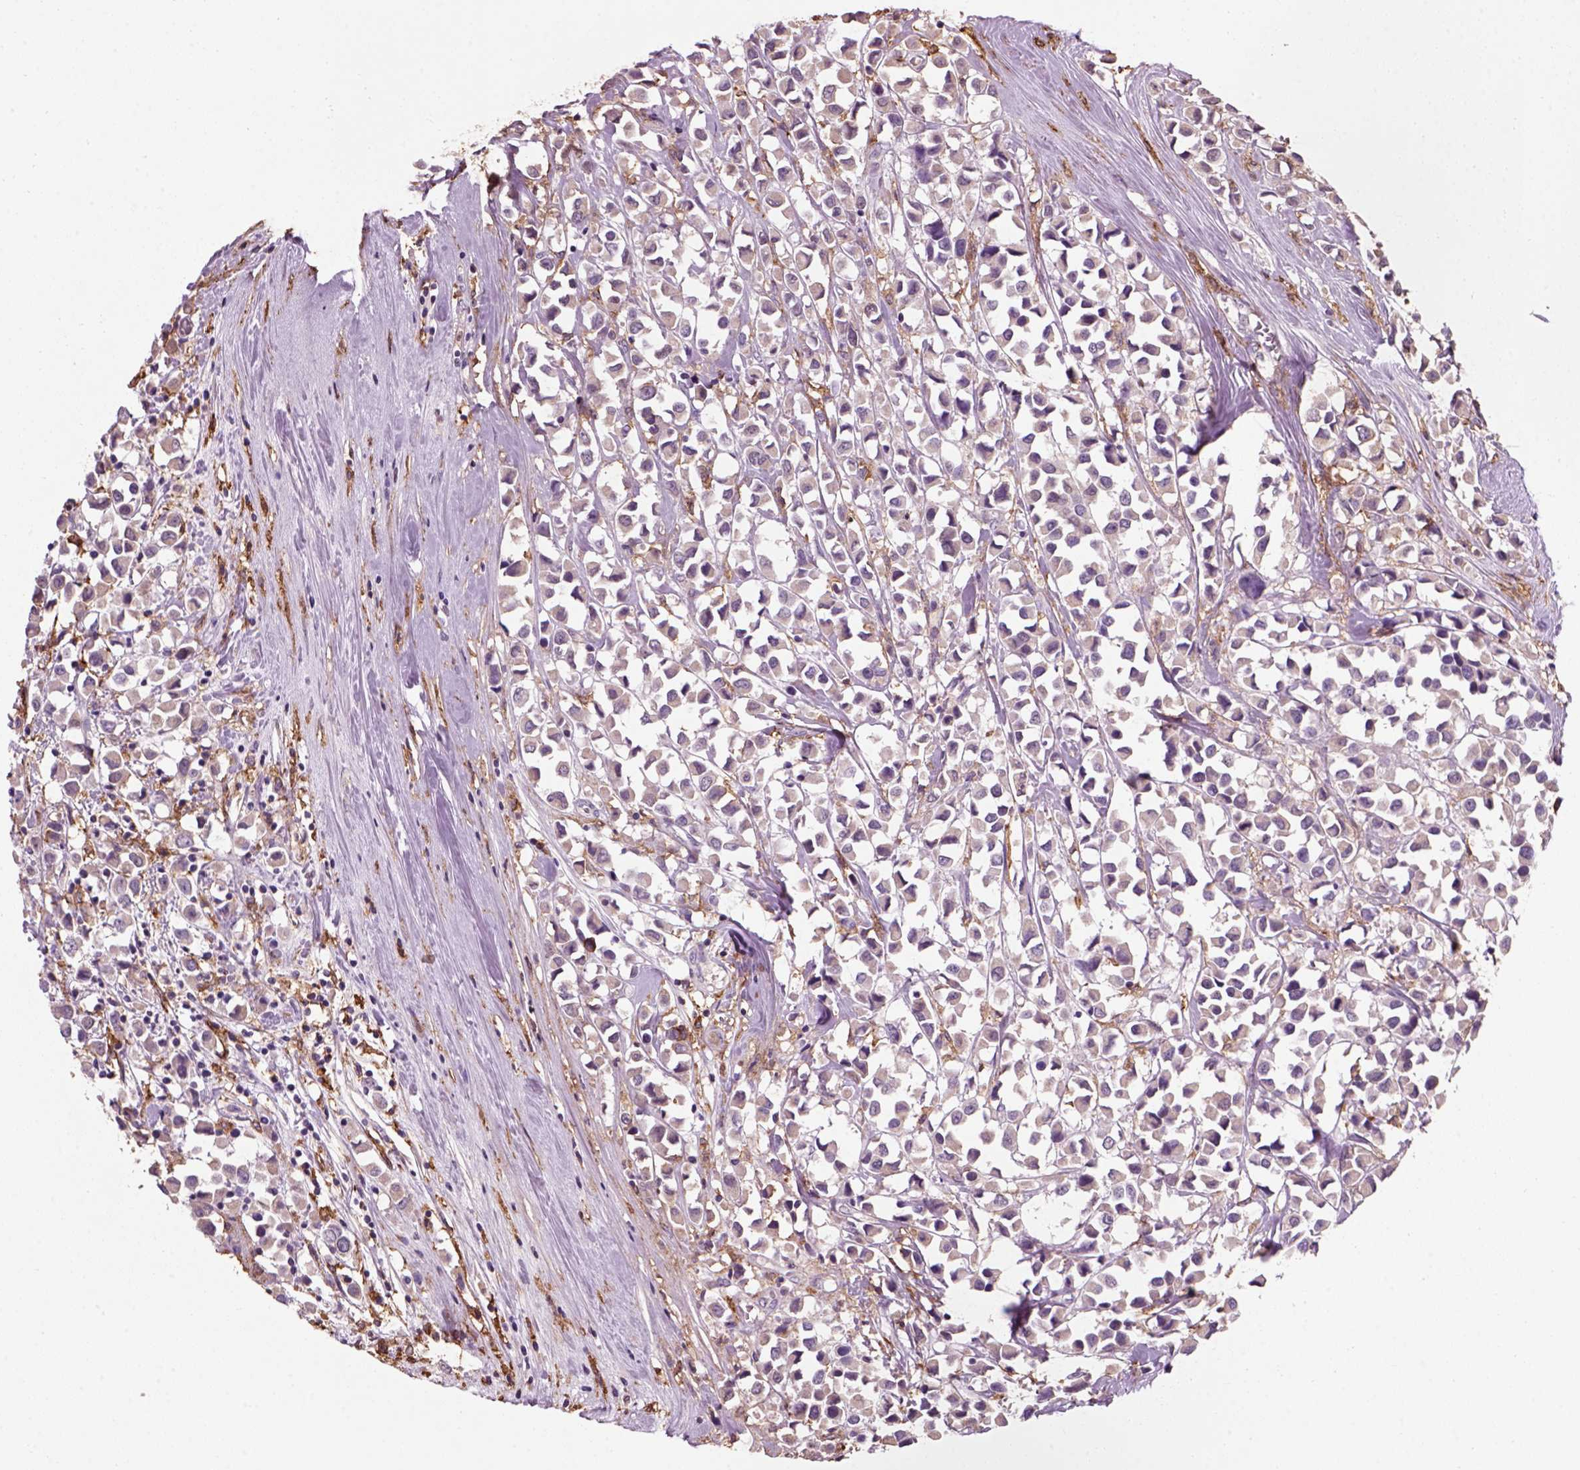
{"staining": {"intensity": "negative", "quantity": "none", "location": "none"}, "tissue": "breast cancer", "cell_type": "Tumor cells", "image_type": "cancer", "snomed": [{"axis": "morphology", "description": "Duct carcinoma"}, {"axis": "topography", "description": "Breast"}], "caption": "DAB immunohistochemical staining of human invasive ductal carcinoma (breast) reveals no significant staining in tumor cells.", "gene": "CD14", "patient": {"sex": "female", "age": 61}}